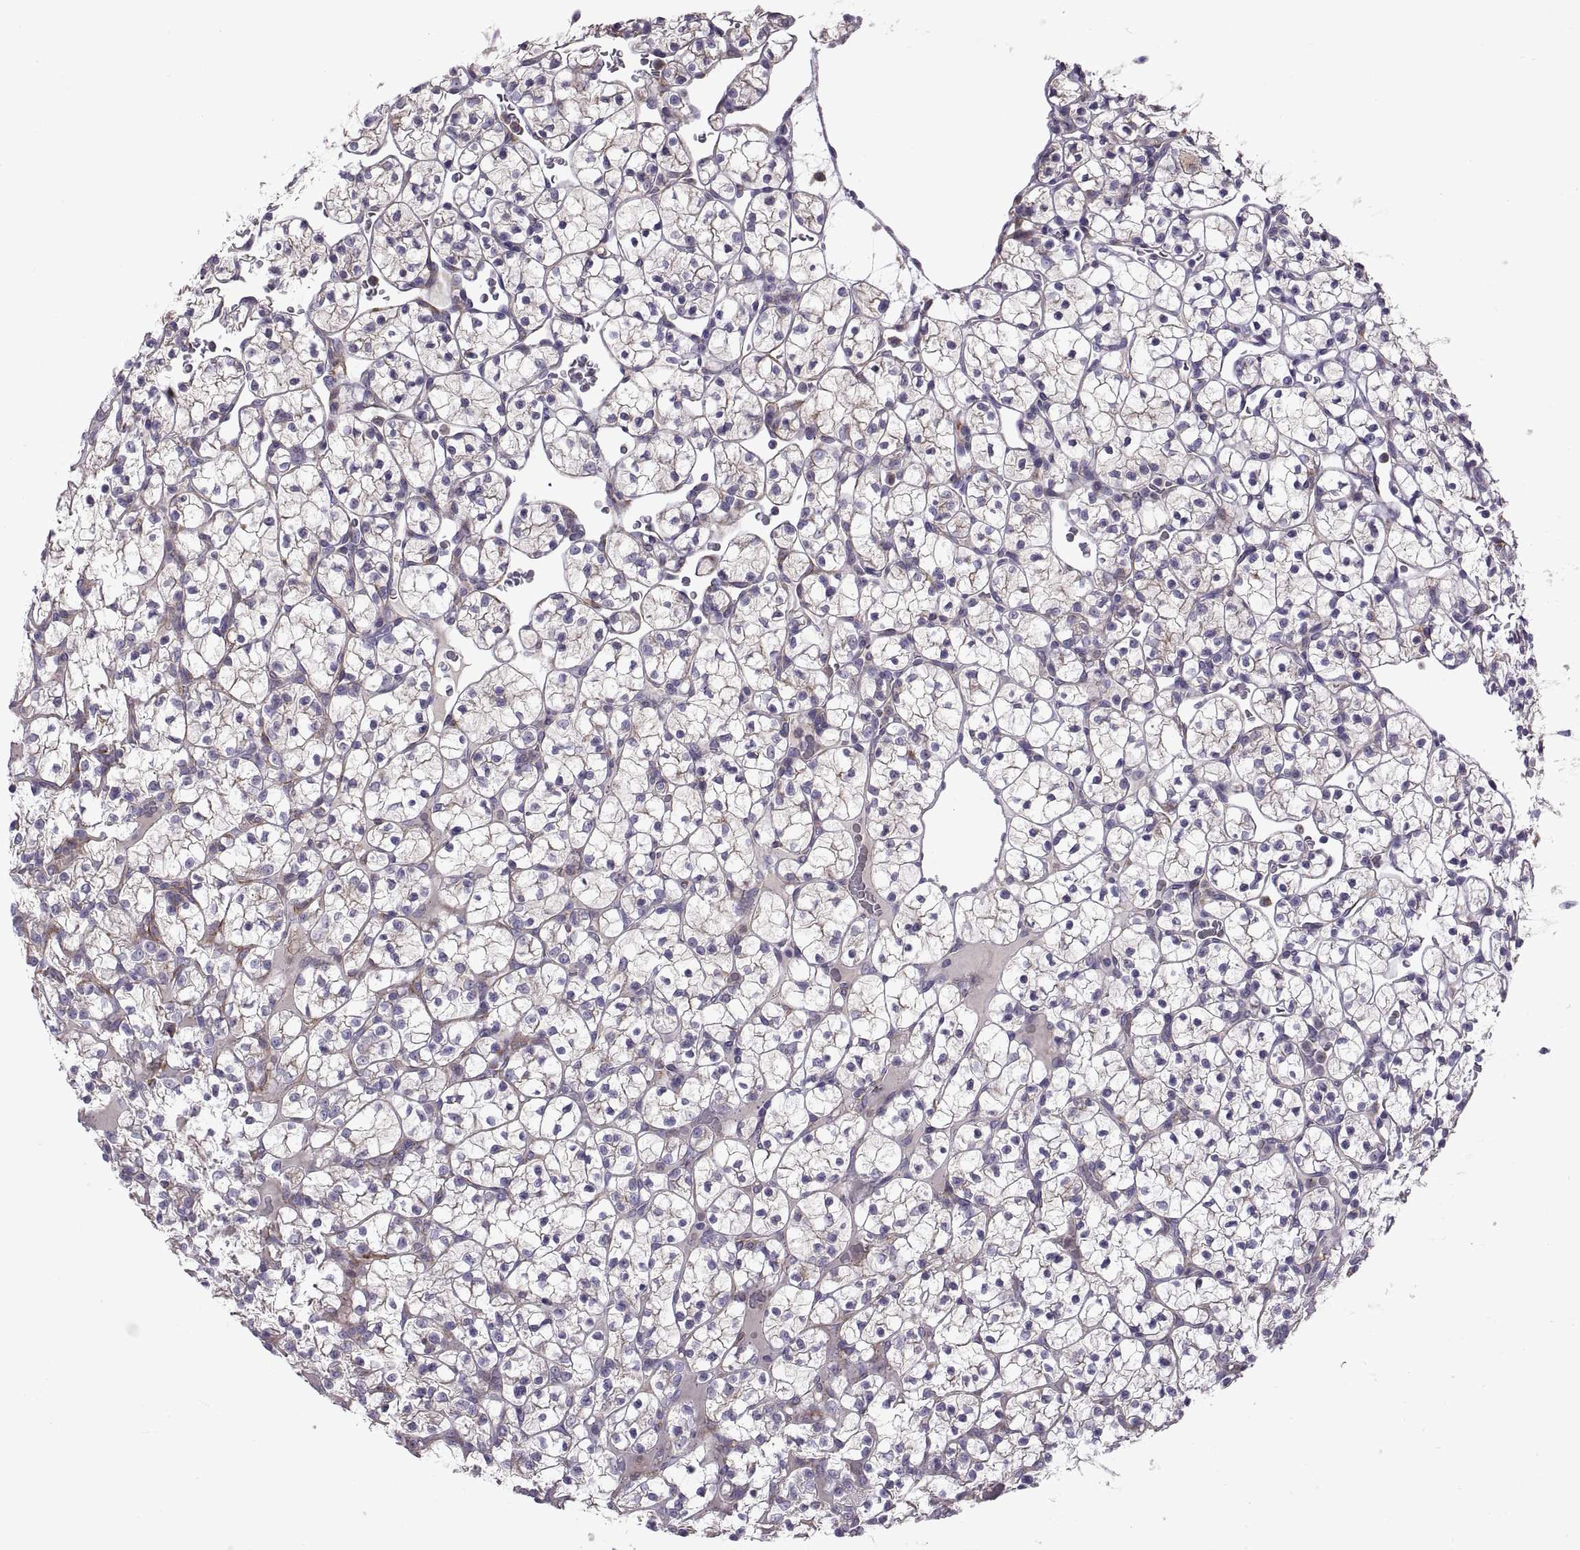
{"staining": {"intensity": "negative", "quantity": "none", "location": "none"}, "tissue": "renal cancer", "cell_type": "Tumor cells", "image_type": "cancer", "snomed": [{"axis": "morphology", "description": "Adenocarcinoma, NOS"}, {"axis": "topography", "description": "Kidney"}], "caption": "The histopathology image exhibits no staining of tumor cells in renal cancer. Nuclei are stained in blue.", "gene": "ARSL", "patient": {"sex": "female", "age": 89}}